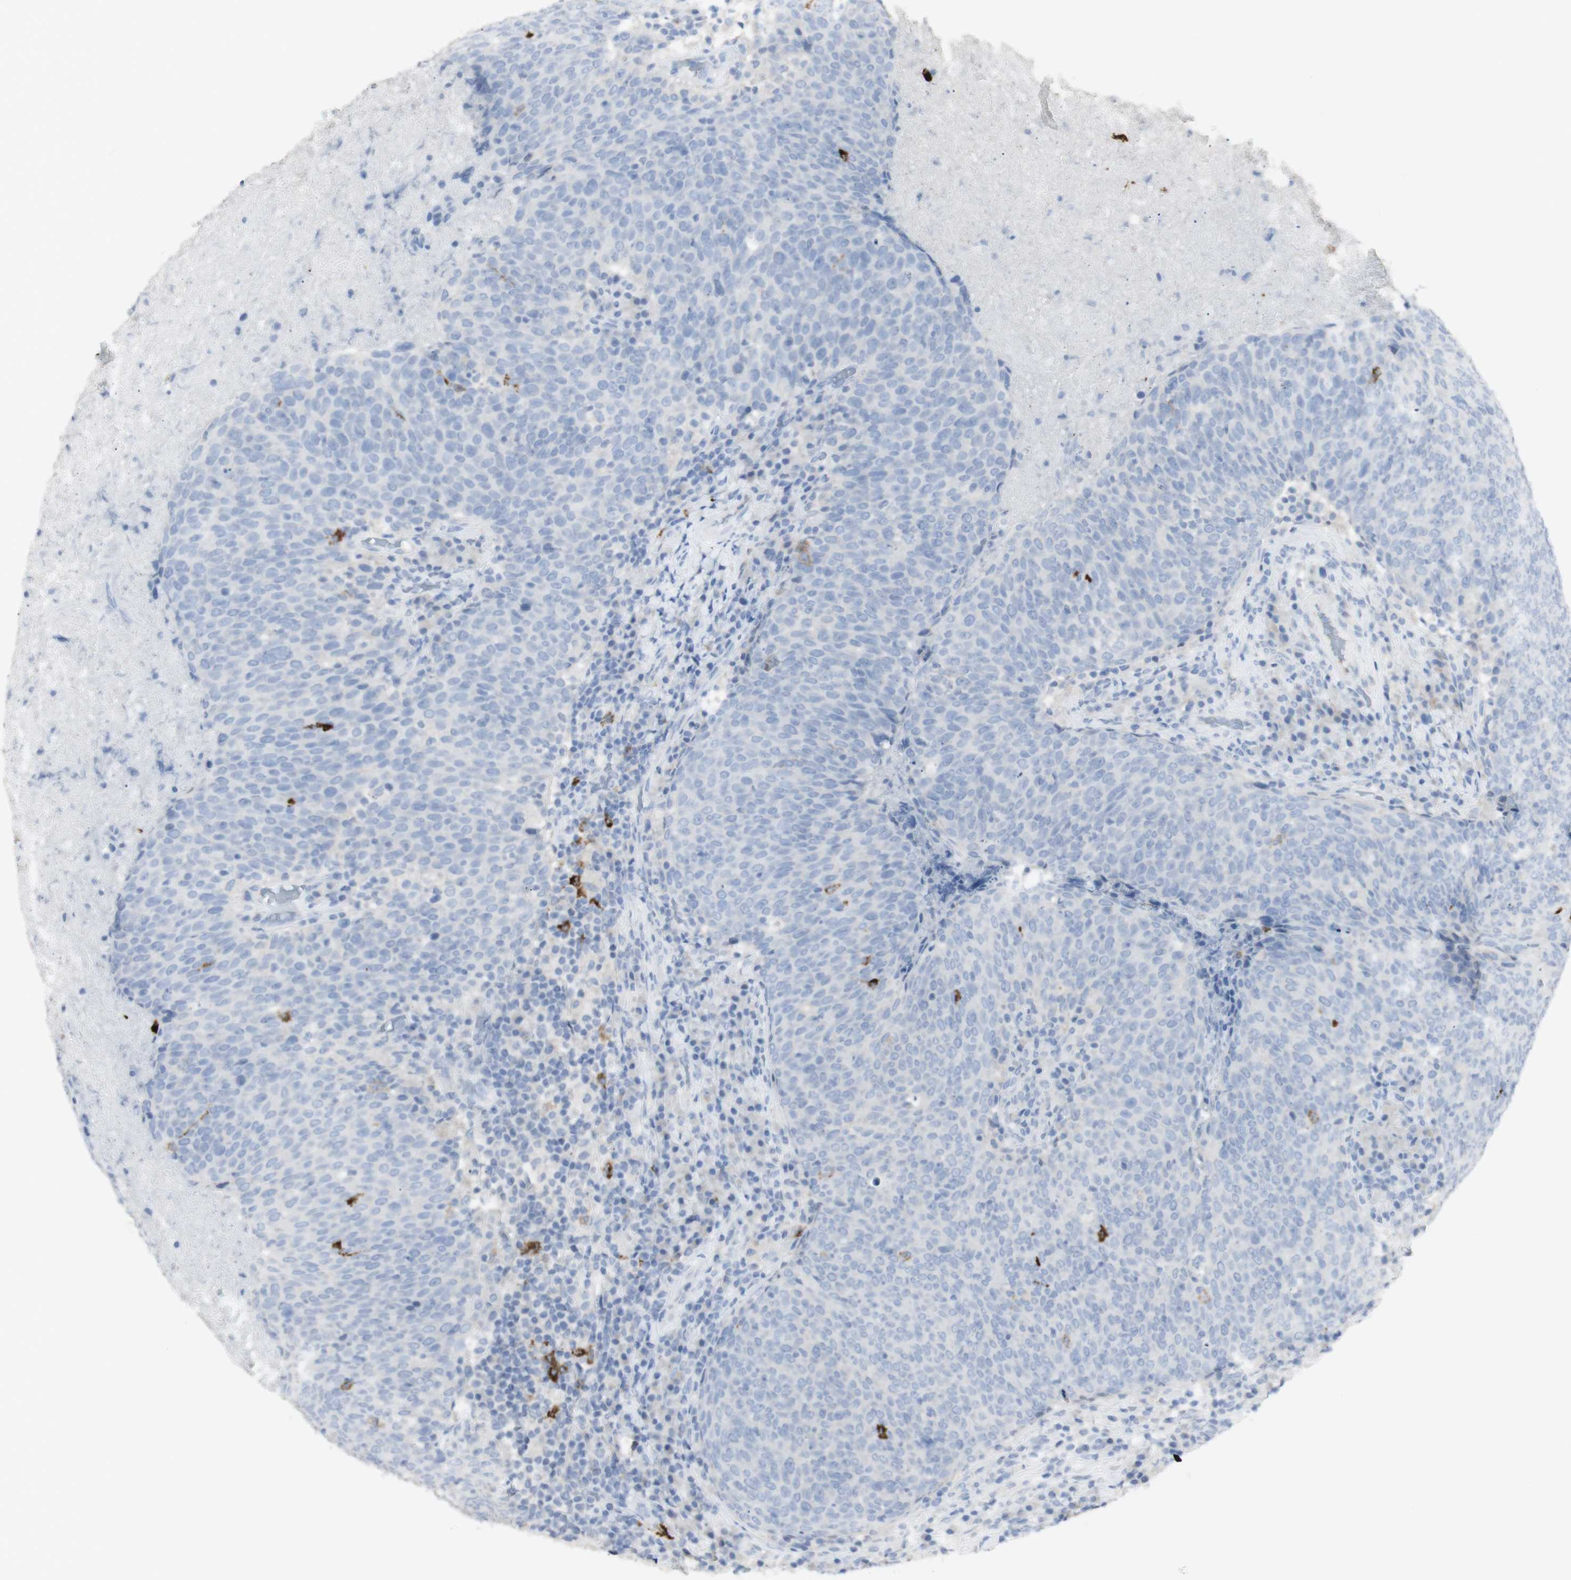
{"staining": {"intensity": "negative", "quantity": "none", "location": "none"}, "tissue": "head and neck cancer", "cell_type": "Tumor cells", "image_type": "cancer", "snomed": [{"axis": "morphology", "description": "Squamous cell carcinoma, NOS"}, {"axis": "morphology", "description": "Squamous cell carcinoma, metastatic, NOS"}, {"axis": "topography", "description": "Lymph node"}, {"axis": "topography", "description": "Head-Neck"}], "caption": "The immunohistochemistry (IHC) micrograph has no significant positivity in tumor cells of head and neck cancer tissue. The staining is performed using DAB (3,3'-diaminobenzidine) brown chromogen with nuclei counter-stained in using hematoxylin.", "gene": "CD207", "patient": {"sex": "male", "age": 62}}